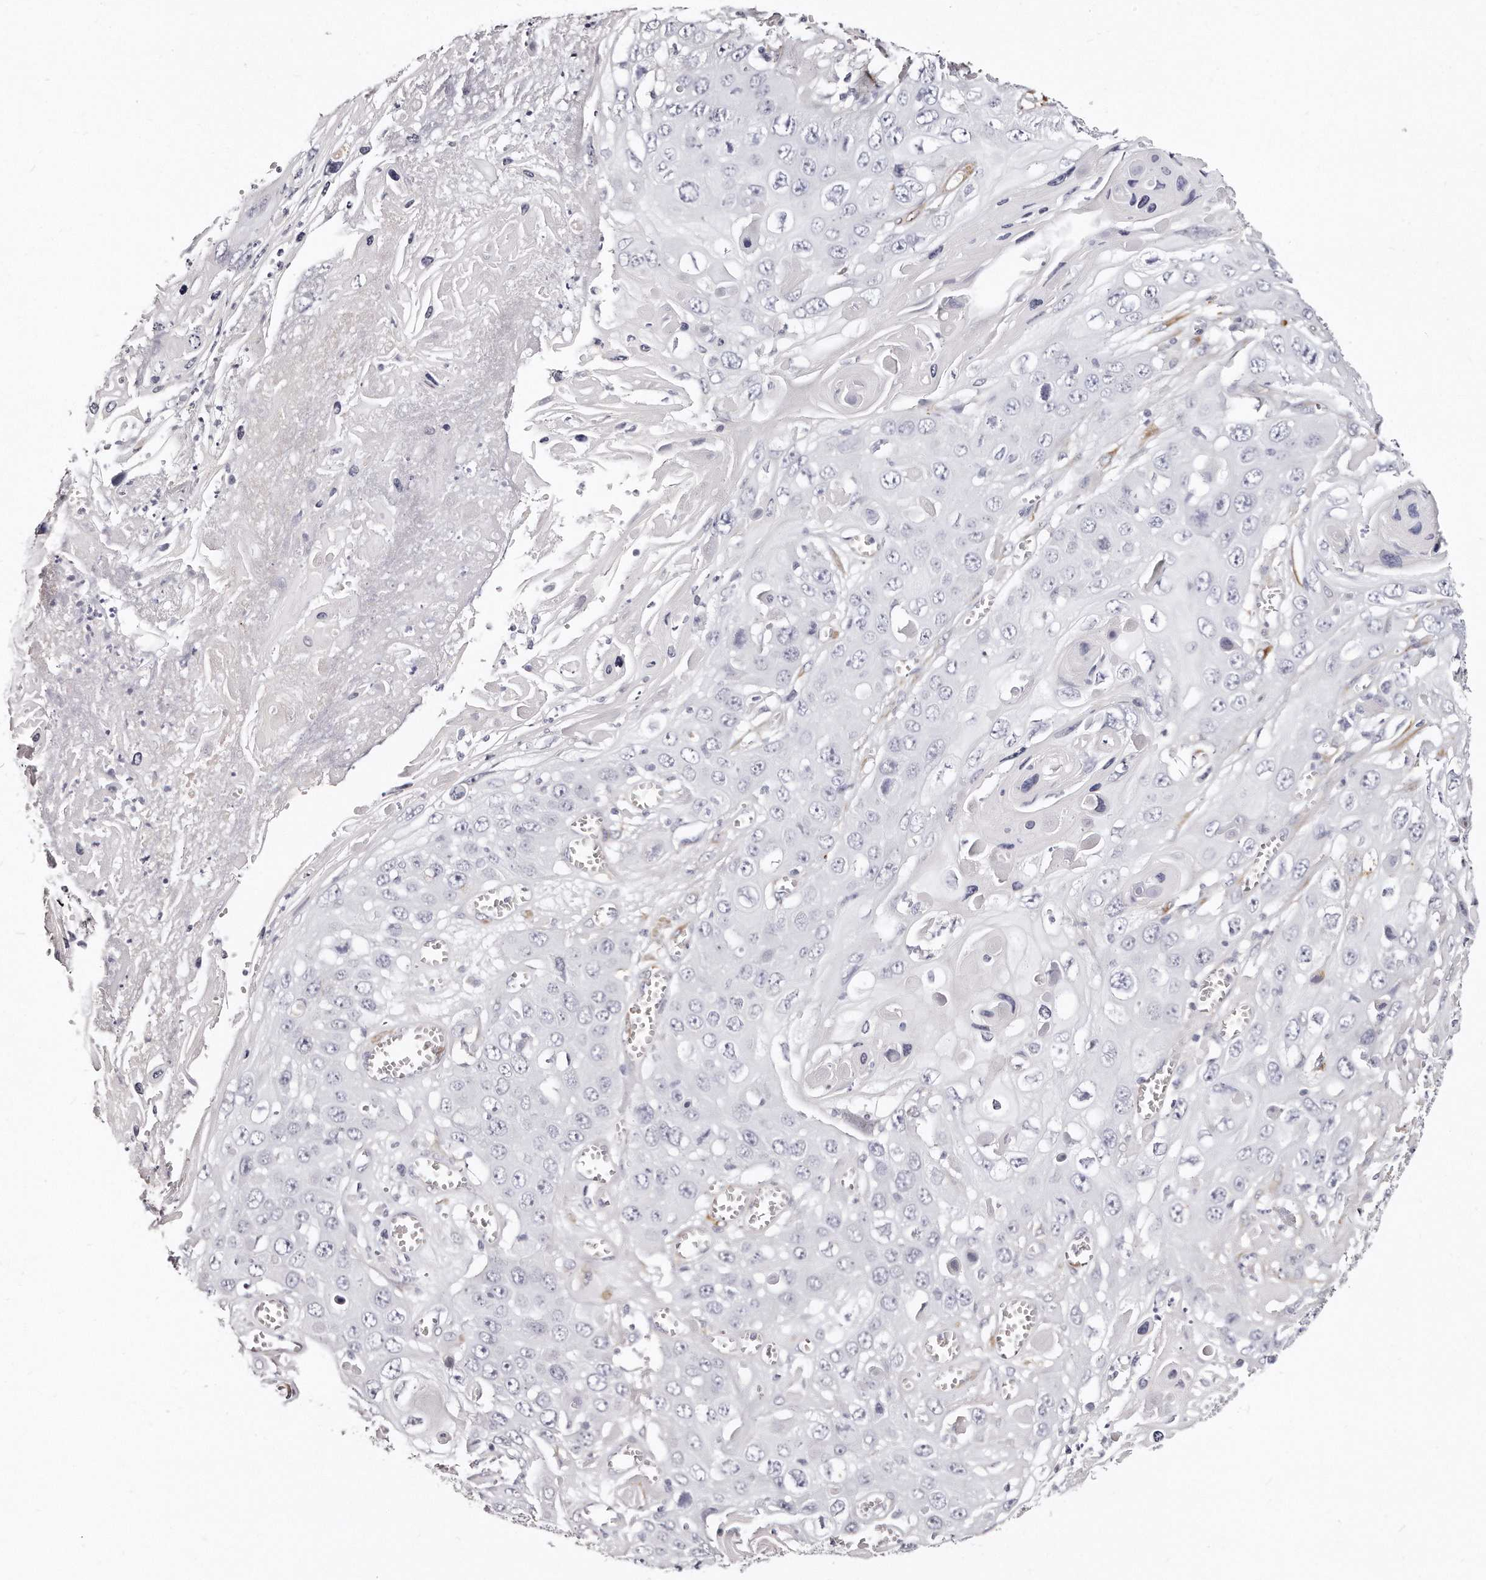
{"staining": {"intensity": "negative", "quantity": "none", "location": "none"}, "tissue": "skin cancer", "cell_type": "Tumor cells", "image_type": "cancer", "snomed": [{"axis": "morphology", "description": "Squamous cell carcinoma, NOS"}, {"axis": "topography", "description": "Skin"}], "caption": "Immunohistochemistry (IHC) histopathology image of human skin cancer (squamous cell carcinoma) stained for a protein (brown), which displays no staining in tumor cells.", "gene": "LMOD1", "patient": {"sex": "male", "age": 55}}